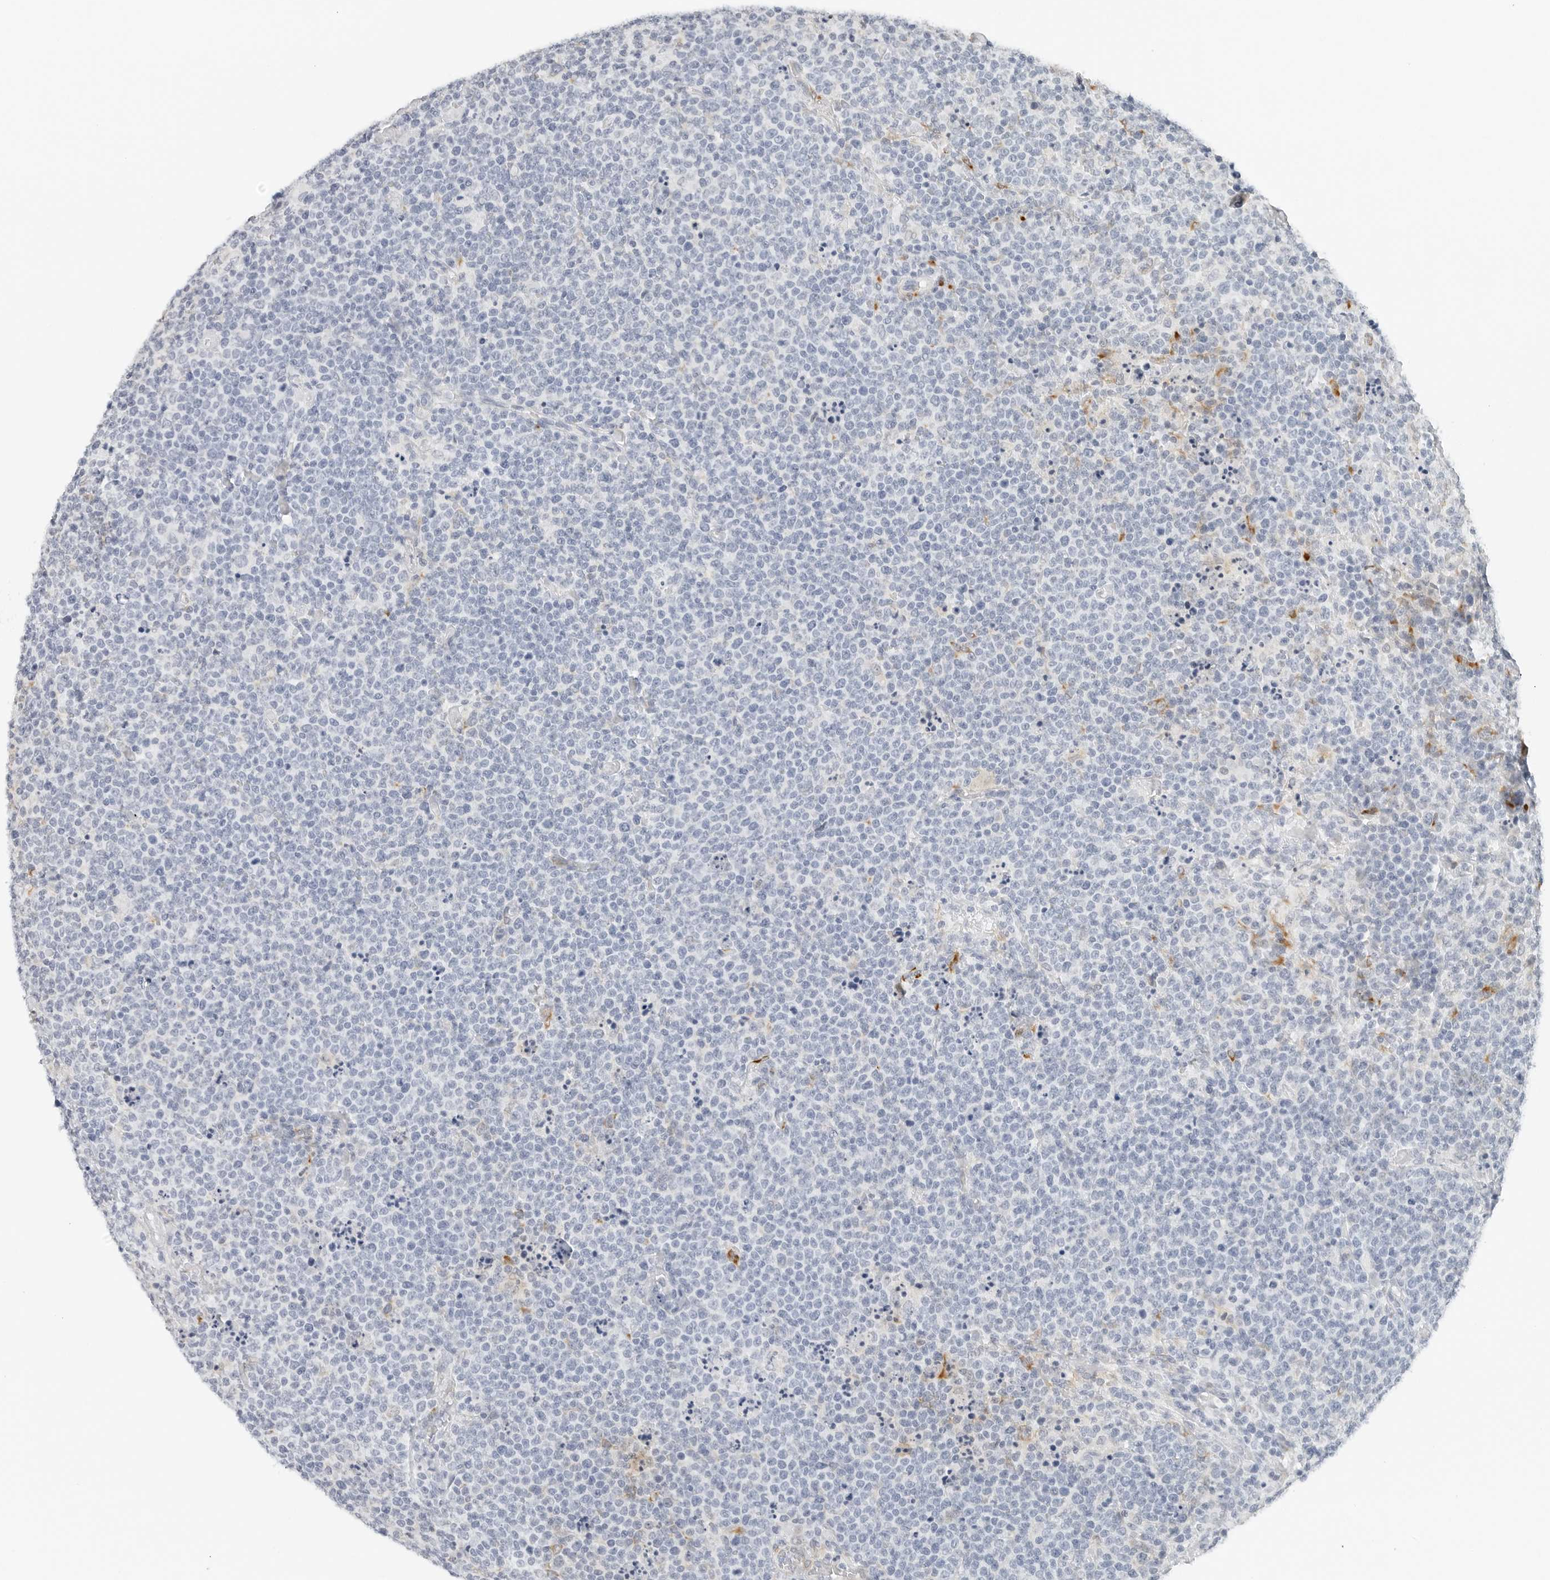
{"staining": {"intensity": "negative", "quantity": "none", "location": "none"}, "tissue": "lymphoma", "cell_type": "Tumor cells", "image_type": "cancer", "snomed": [{"axis": "morphology", "description": "Malignant lymphoma, non-Hodgkin's type, High grade"}, {"axis": "topography", "description": "Lymph node"}], "caption": "Lymphoma was stained to show a protein in brown. There is no significant staining in tumor cells. (DAB (3,3'-diaminobenzidine) IHC visualized using brightfield microscopy, high magnification).", "gene": "P4HA2", "patient": {"sex": "male", "age": 61}}